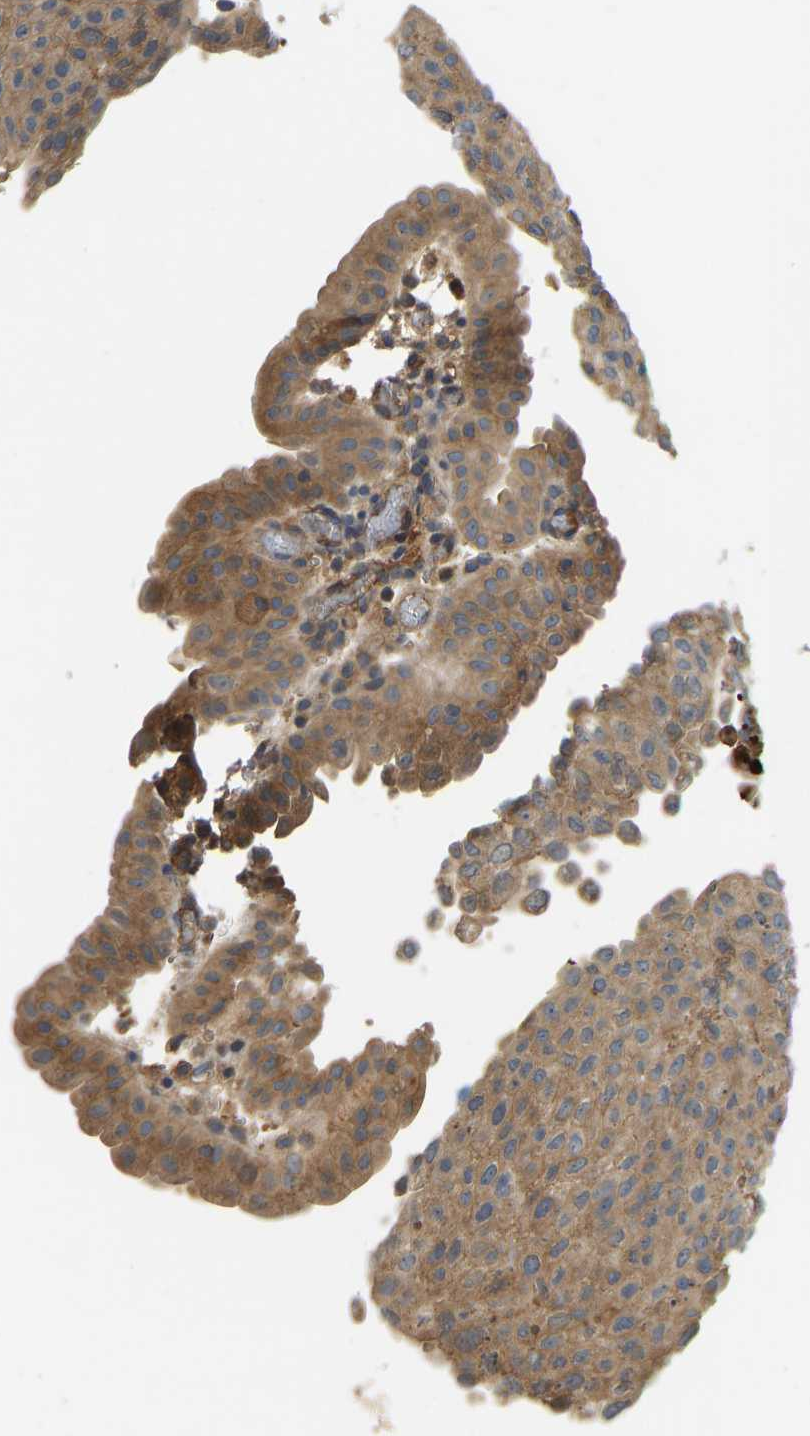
{"staining": {"intensity": "moderate", "quantity": ">75%", "location": "cytoplasmic/membranous"}, "tissue": "urothelial cancer", "cell_type": "Tumor cells", "image_type": "cancer", "snomed": [{"axis": "morphology", "description": "Urothelial carcinoma, Low grade"}, {"axis": "morphology", "description": "Urothelial carcinoma, High grade"}, {"axis": "topography", "description": "Urinary bladder"}], "caption": "This micrograph demonstrates immunohistochemistry (IHC) staining of urothelial cancer, with medium moderate cytoplasmic/membranous expression in about >75% of tumor cells.", "gene": "VCPKMT", "patient": {"sex": "male", "age": 35}}